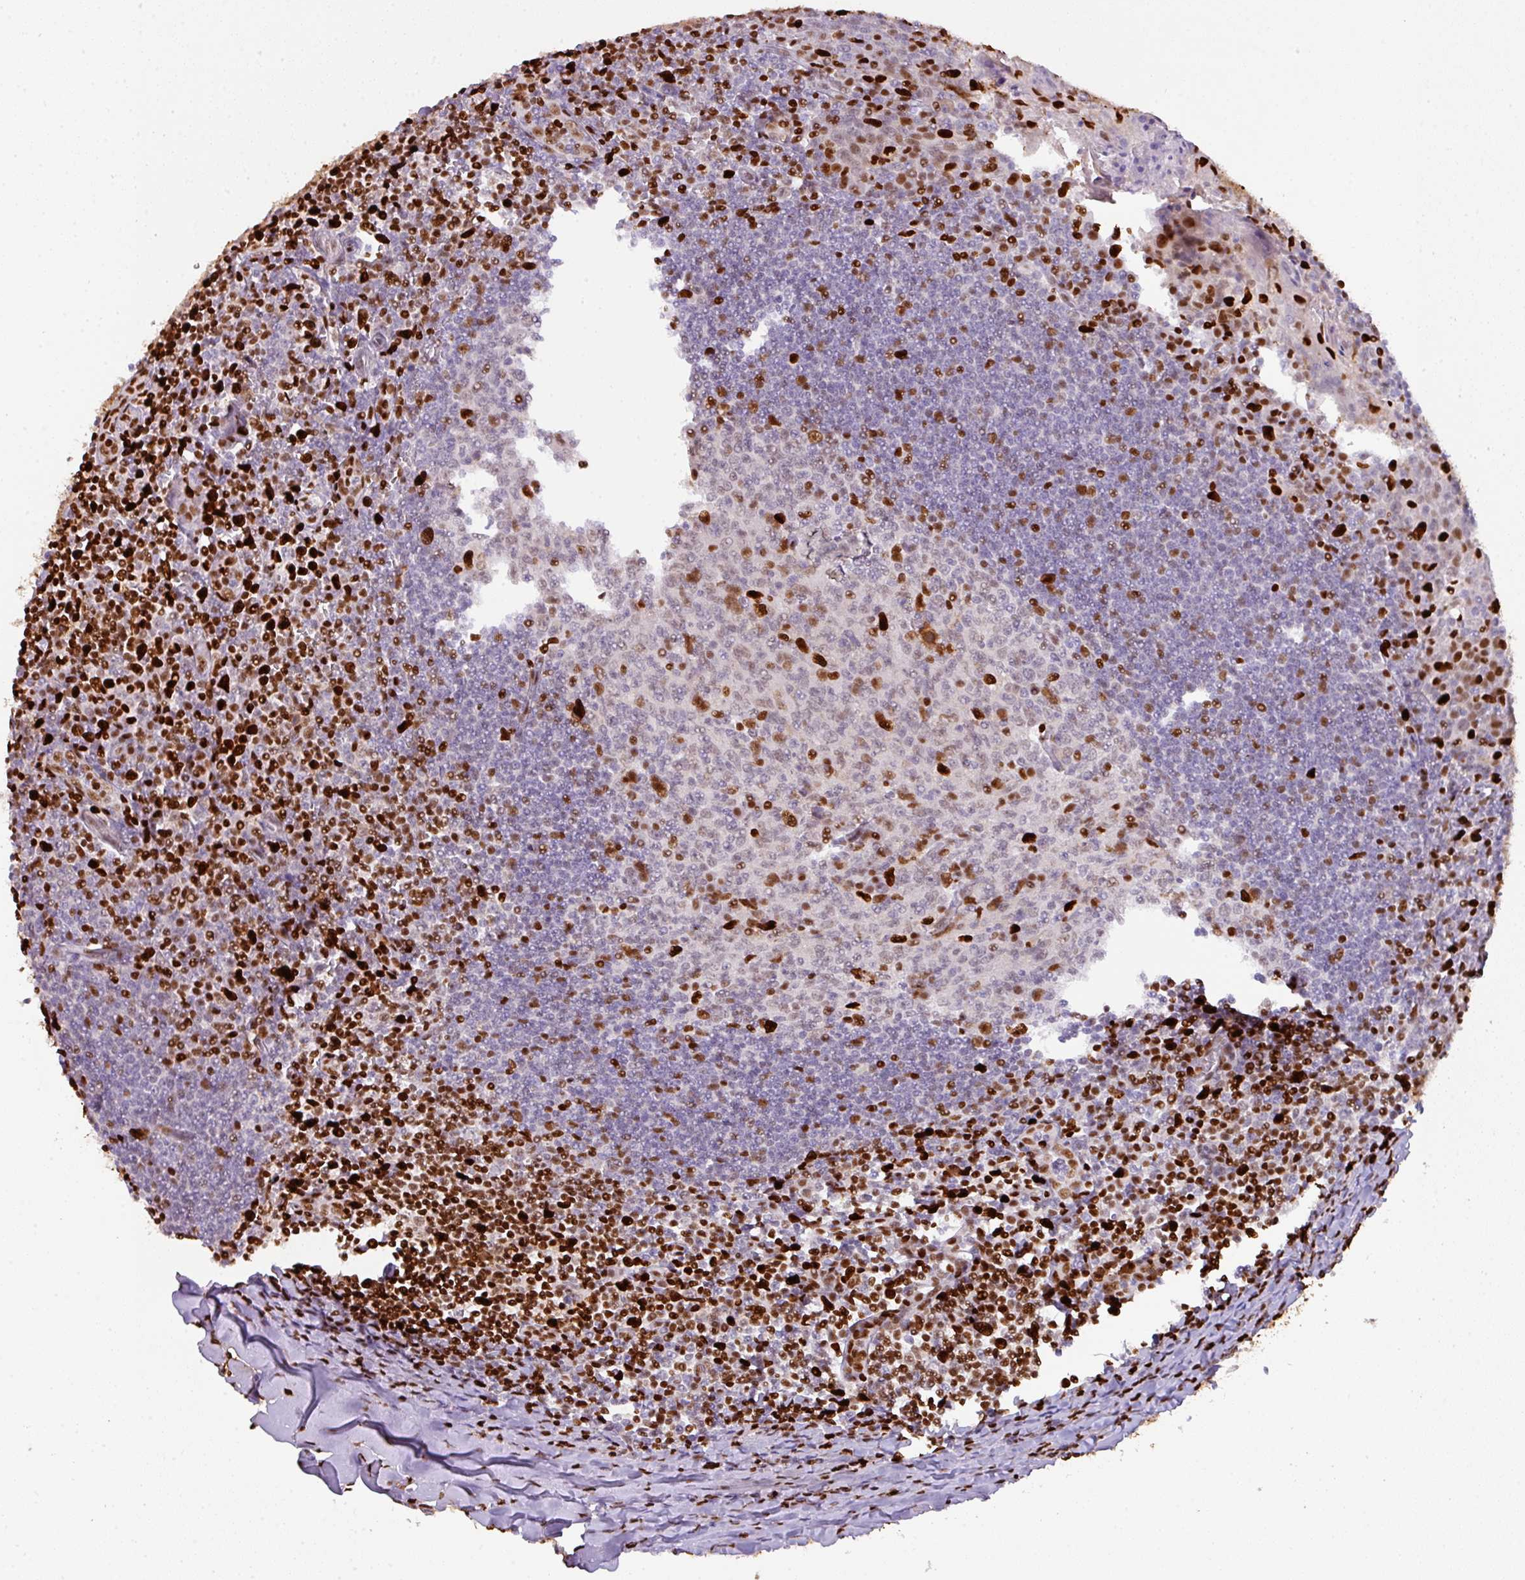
{"staining": {"intensity": "strong", "quantity": "<25%", "location": "nuclear"}, "tissue": "tonsil", "cell_type": "Germinal center cells", "image_type": "normal", "snomed": [{"axis": "morphology", "description": "Normal tissue, NOS"}, {"axis": "topography", "description": "Tonsil"}], "caption": "A high-resolution image shows IHC staining of normal tonsil, which demonstrates strong nuclear staining in about <25% of germinal center cells.", "gene": "SAMHD1", "patient": {"sex": "male", "age": 27}}